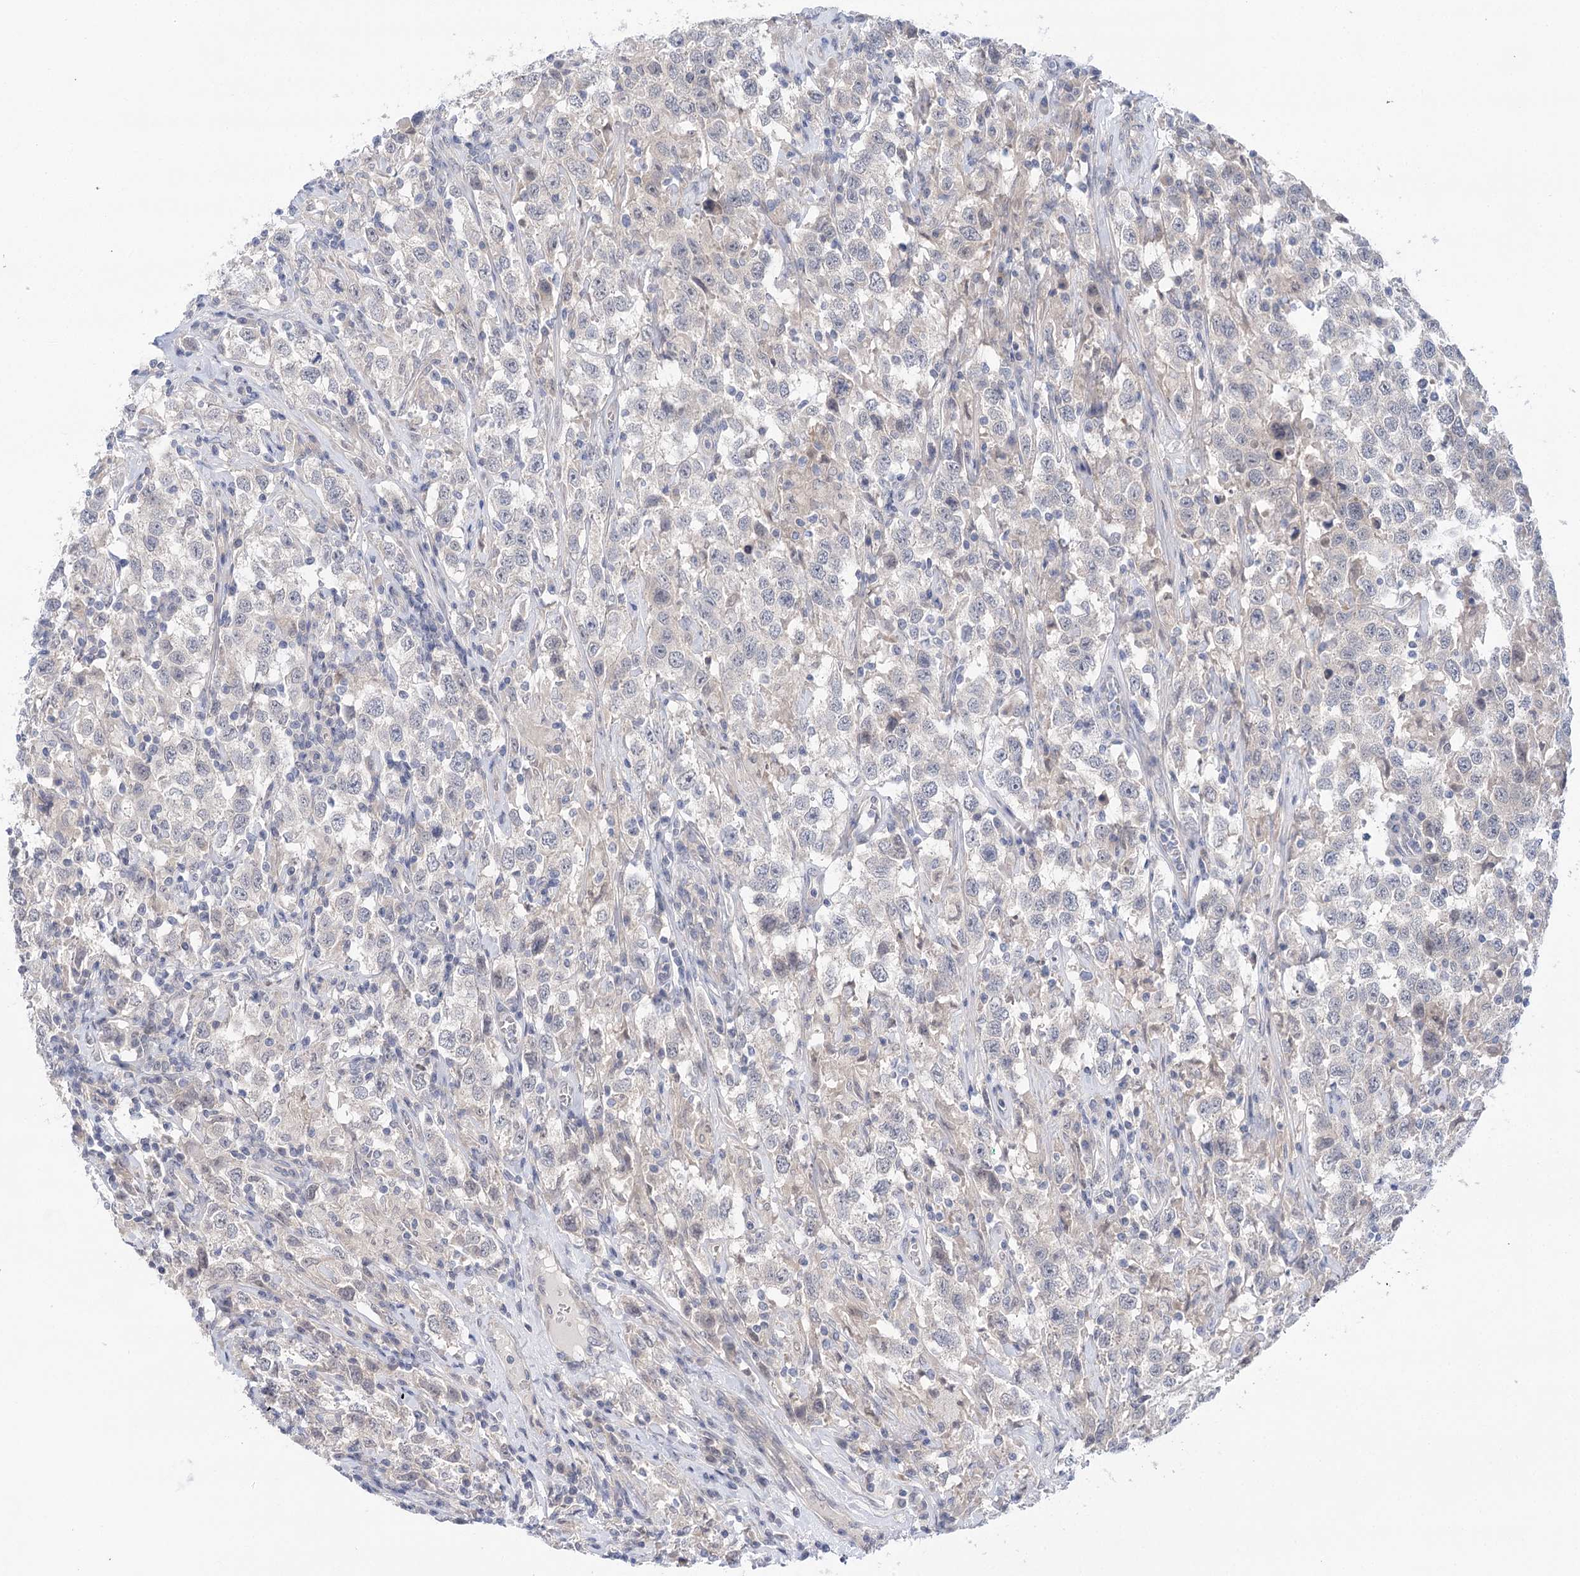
{"staining": {"intensity": "negative", "quantity": "none", "location": "none"}, "tissue": "testis cancer", "cell_type": "Tumor cells", "image_type": "cancer", "snomed": [{"axis": "morphology", "description": "Seminoma, NOS"}, {"axis": "topography", "description": "Testis"}], "caption": "DAB immunohistochemical staining of human seminoma (testis) exhibits no significant staining in tumor cells.", "gene": "LALBA", "patient": {"sex": "male", "age": 41}}